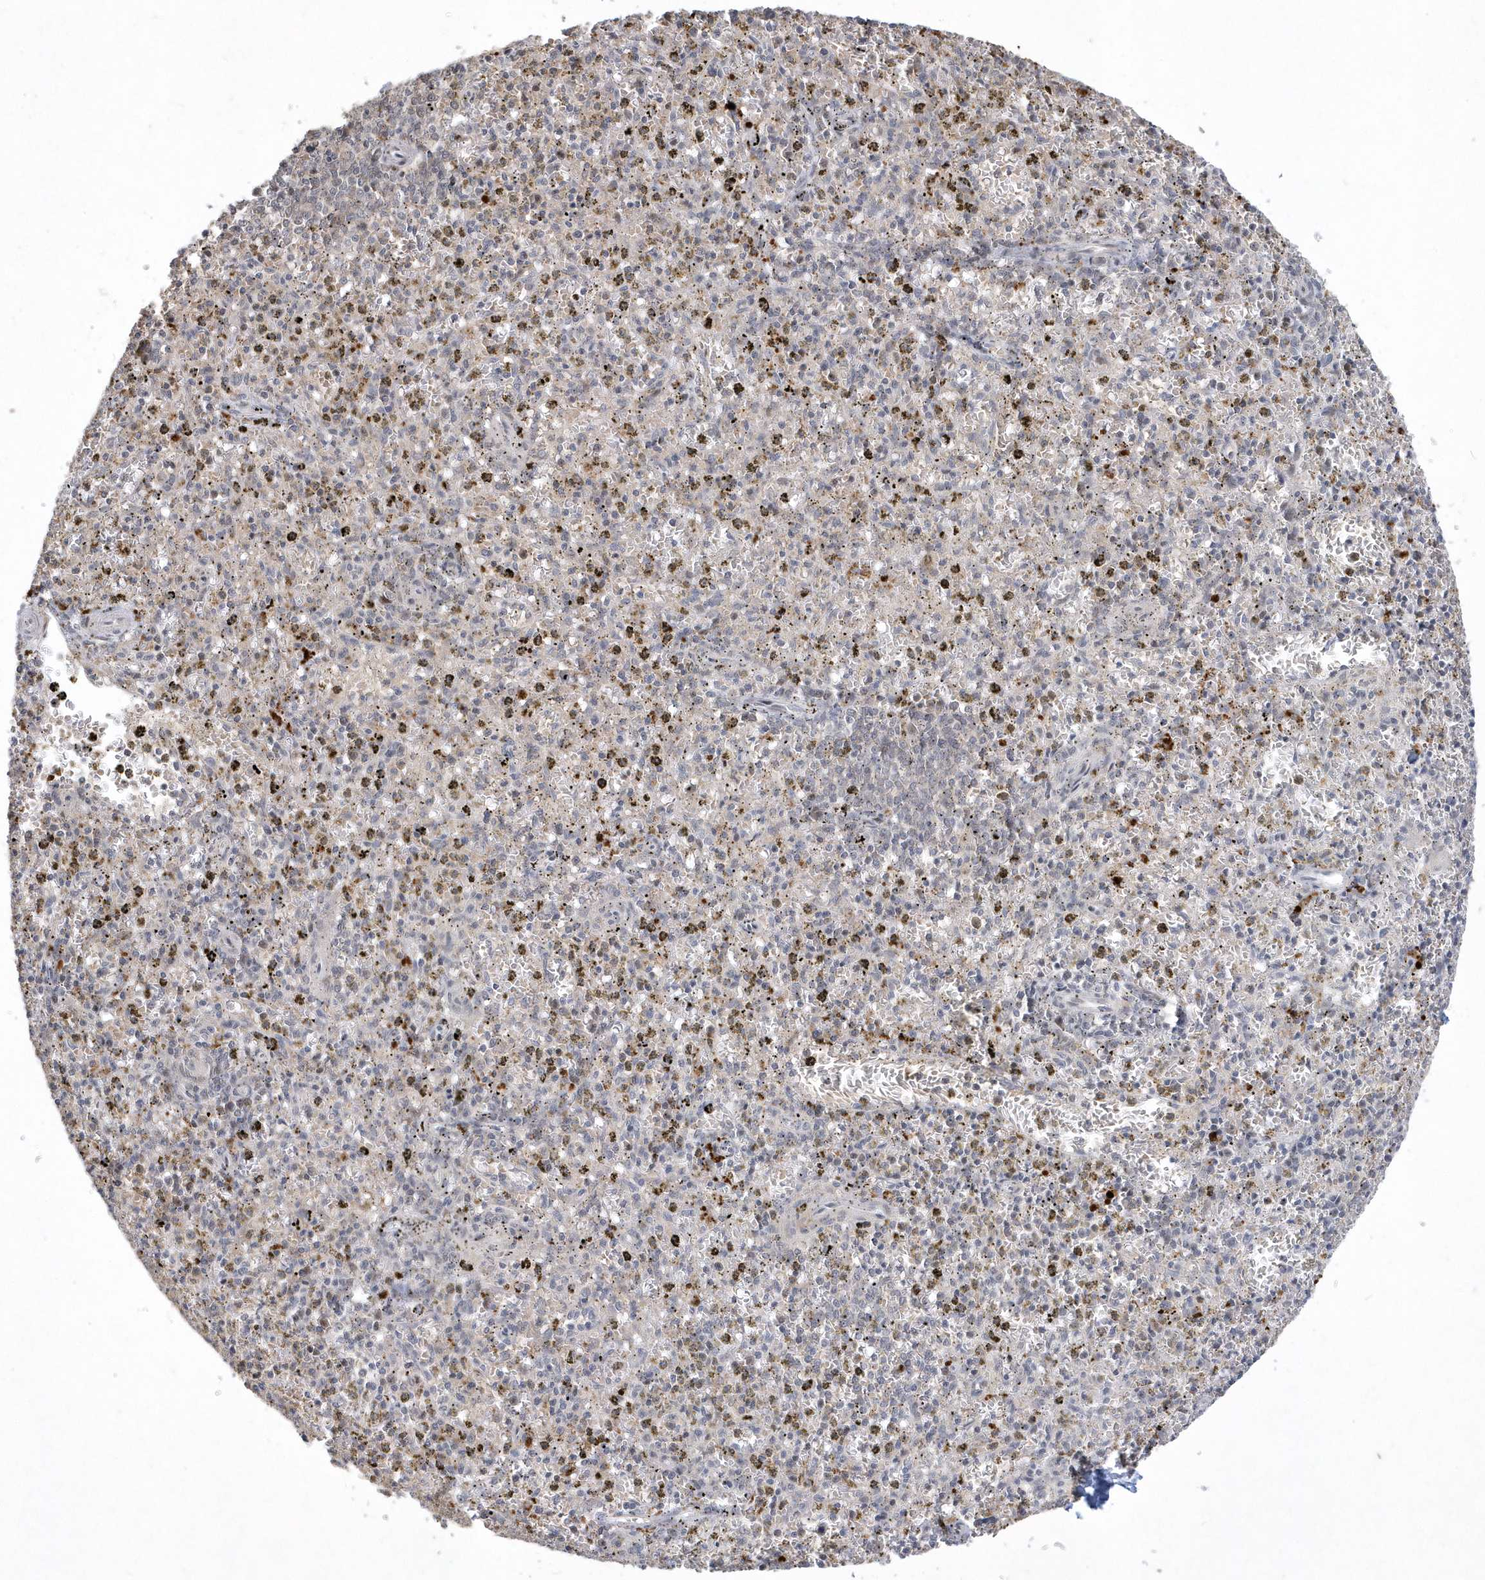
{"staining": {"intensity": "negative", "quantity": "none", "location": "none"}, "tissue": "spleen", "cell_type": "Cells in red pulp", "image_type": "normal", "snomed": [{"axis": "morphology", "description": "Normal tissue, NOS"}, {"axis": "topography", "description": "Spleen"}], "caption": "A high-resolution histopathology image shows IHC staining of normal spleen, which demonstrates no significant staining in cells in red pulp.", "gene": "TSPEAR", "patient": {"sex": "male", "age": 72}}